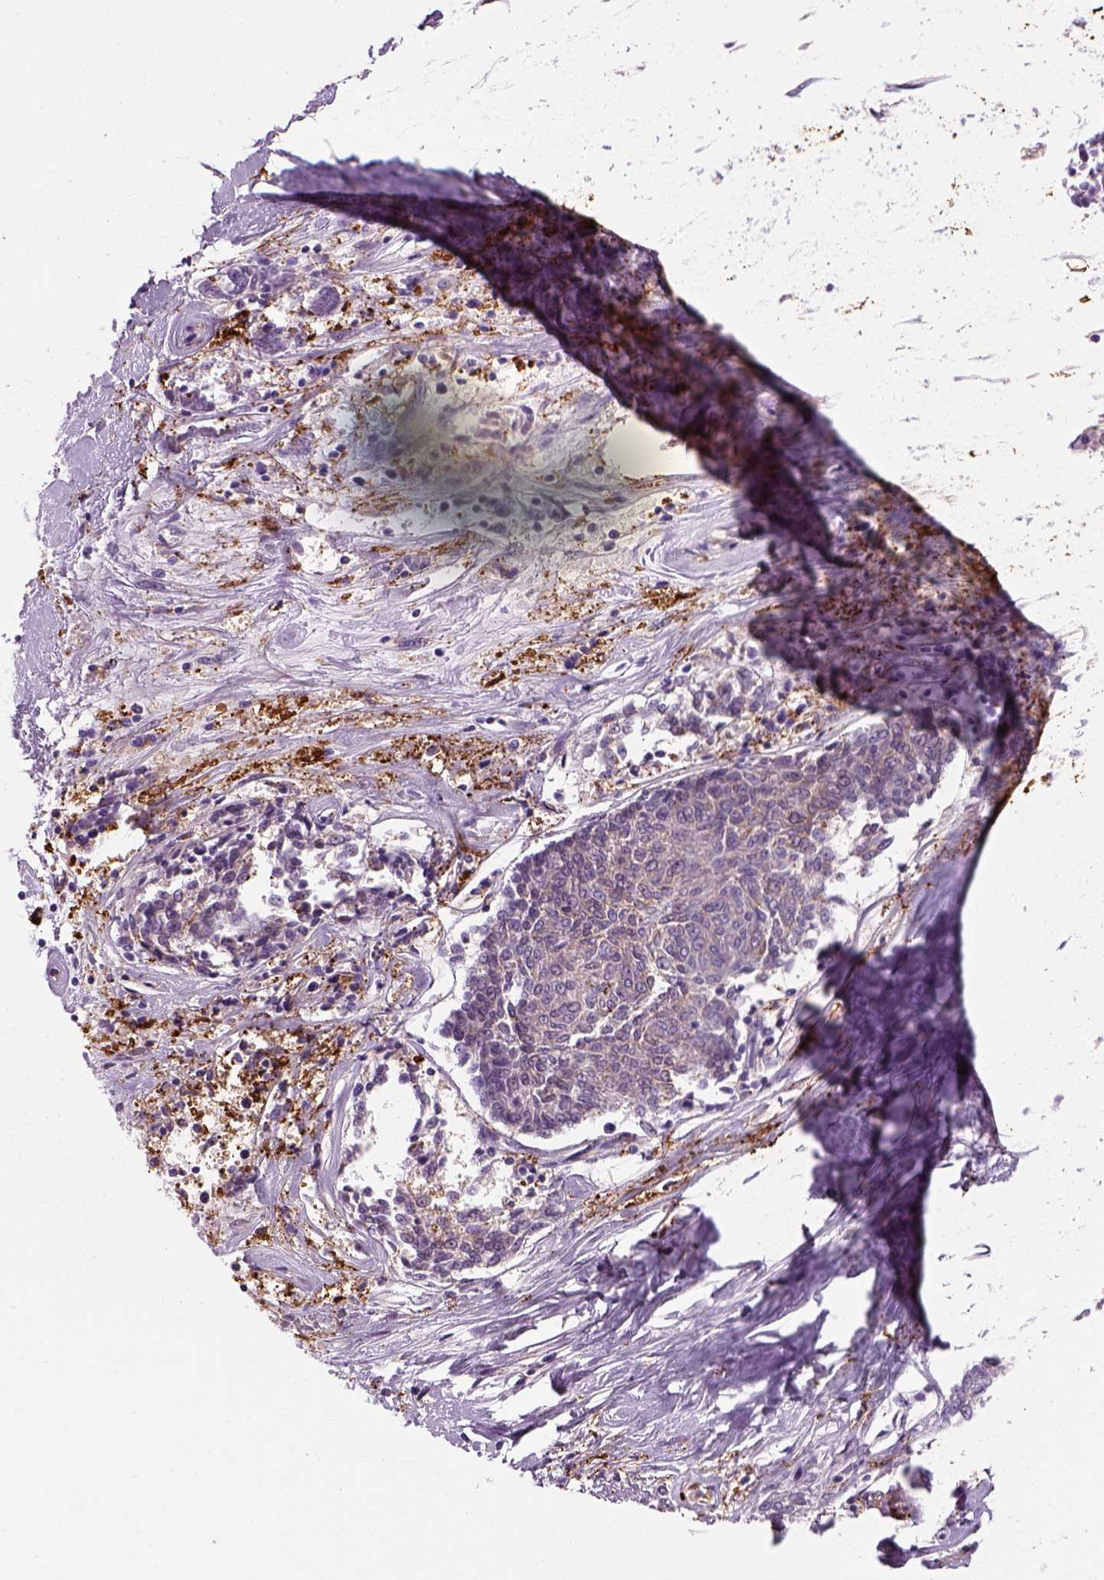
{"staining": {"intensity": "negative", "quantity": "none", "location": "none"}, "tissue": "melanoma", "cell_type": "Tumor cells", "image_type": "cancer", "snomed": [{"axis": "morphology", "description": "Malignant melanoma, NOS"}, {"axis": "topography", "description": "Skin"}], "caption": "This is an IHC histopathology image of melanoma. There is no staining in tumor cells.", "gene": "MARCKS", "patient": {"sex": "female", "age": 72}}